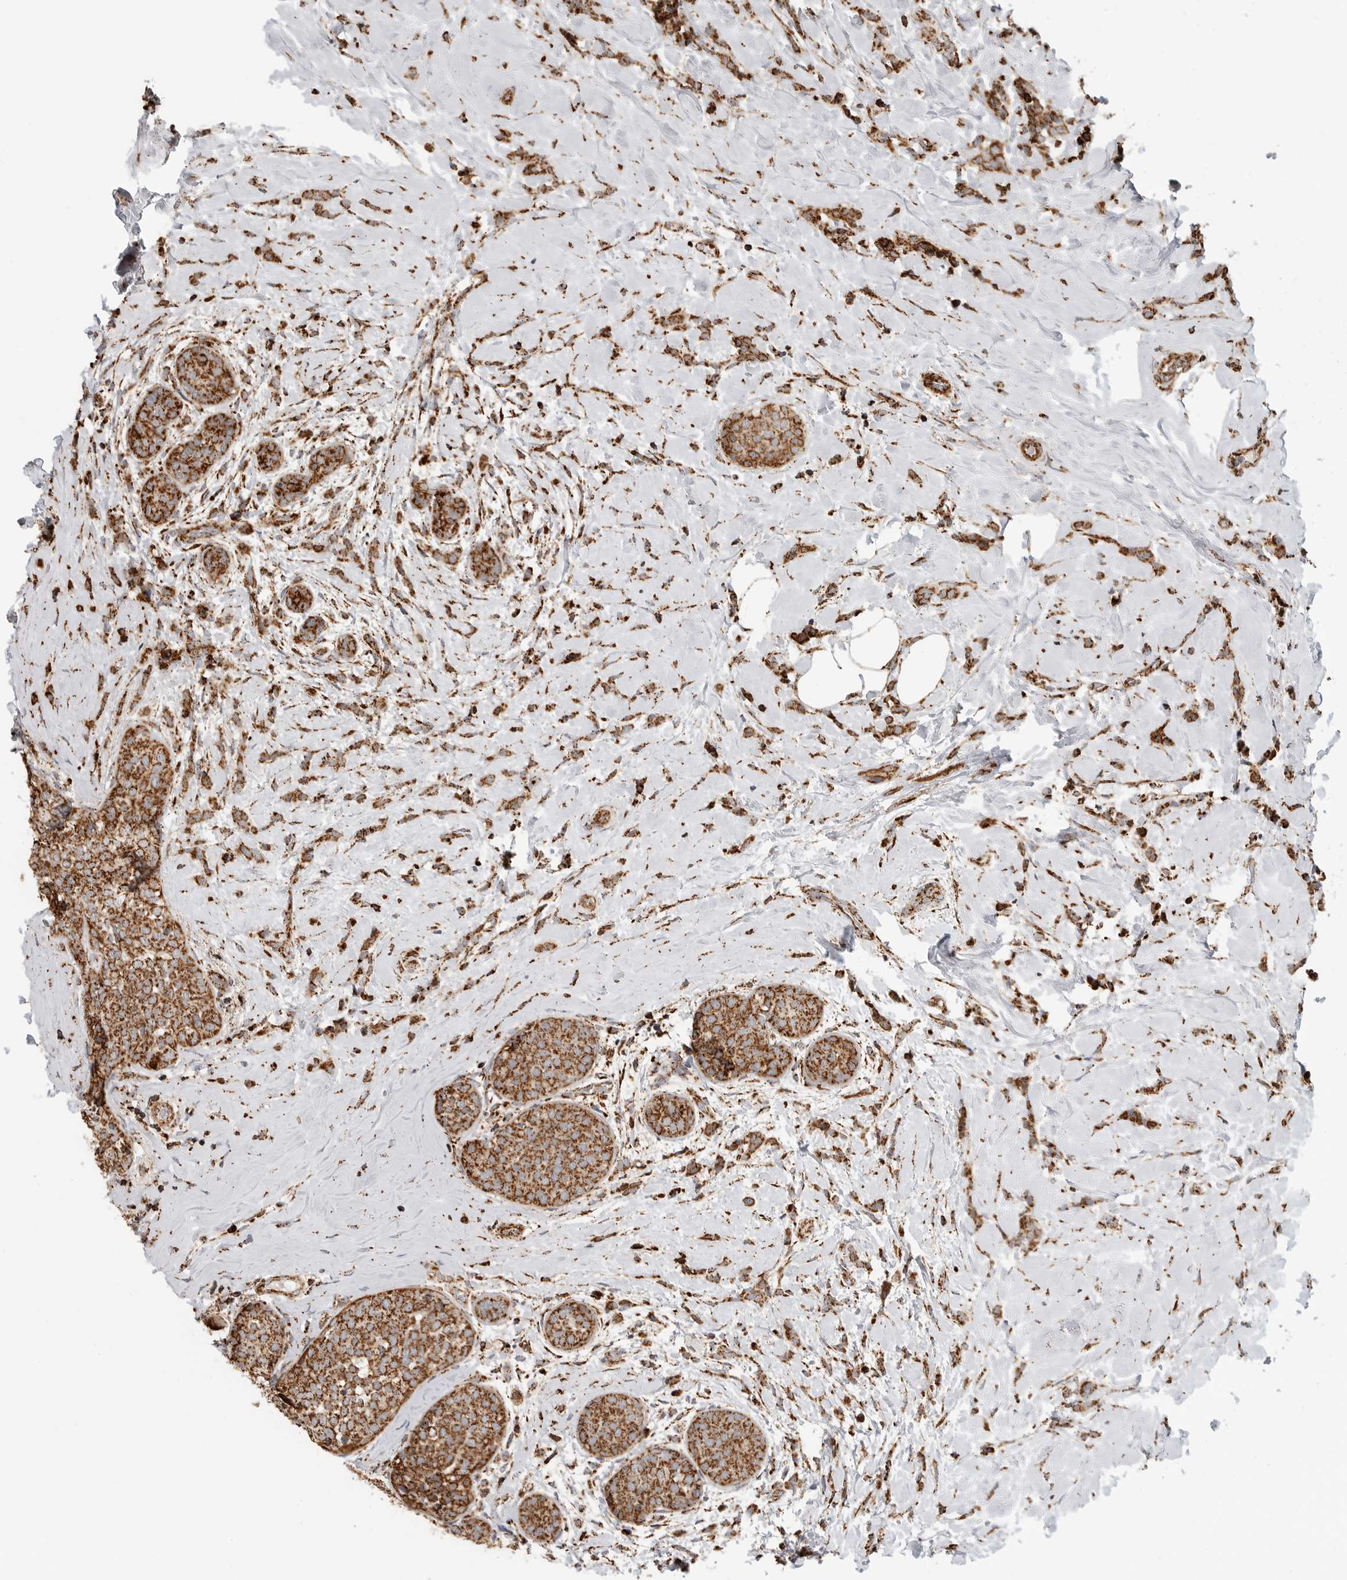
{"staining": {"intensity": "strong", "quantity": ">75%", "location": "cytoplasmic/membranous"}, "tissue": "breast cancer", "cell_type": "Tumor cells", "image_type": "cancer", "snomed": [{"axis": "morphology", "description": "Lobular carcinoma, in situ"}, {"axis": "morphology", "description": "Lobular carcinoma"}, {"axis": "topography", "description": "Breast"}], "caption": "This histopathology image demonstrates breast cancer (lobular carcinoma) stained with immunohistochemistry to label a protein in brown. The cytoplasmic/membranous of tumor cells show strong positivity for the protein. Nuclei are counter-stained blue.", "gene": "BMP2K", "patient": {"sex": "female", "age": 41}}